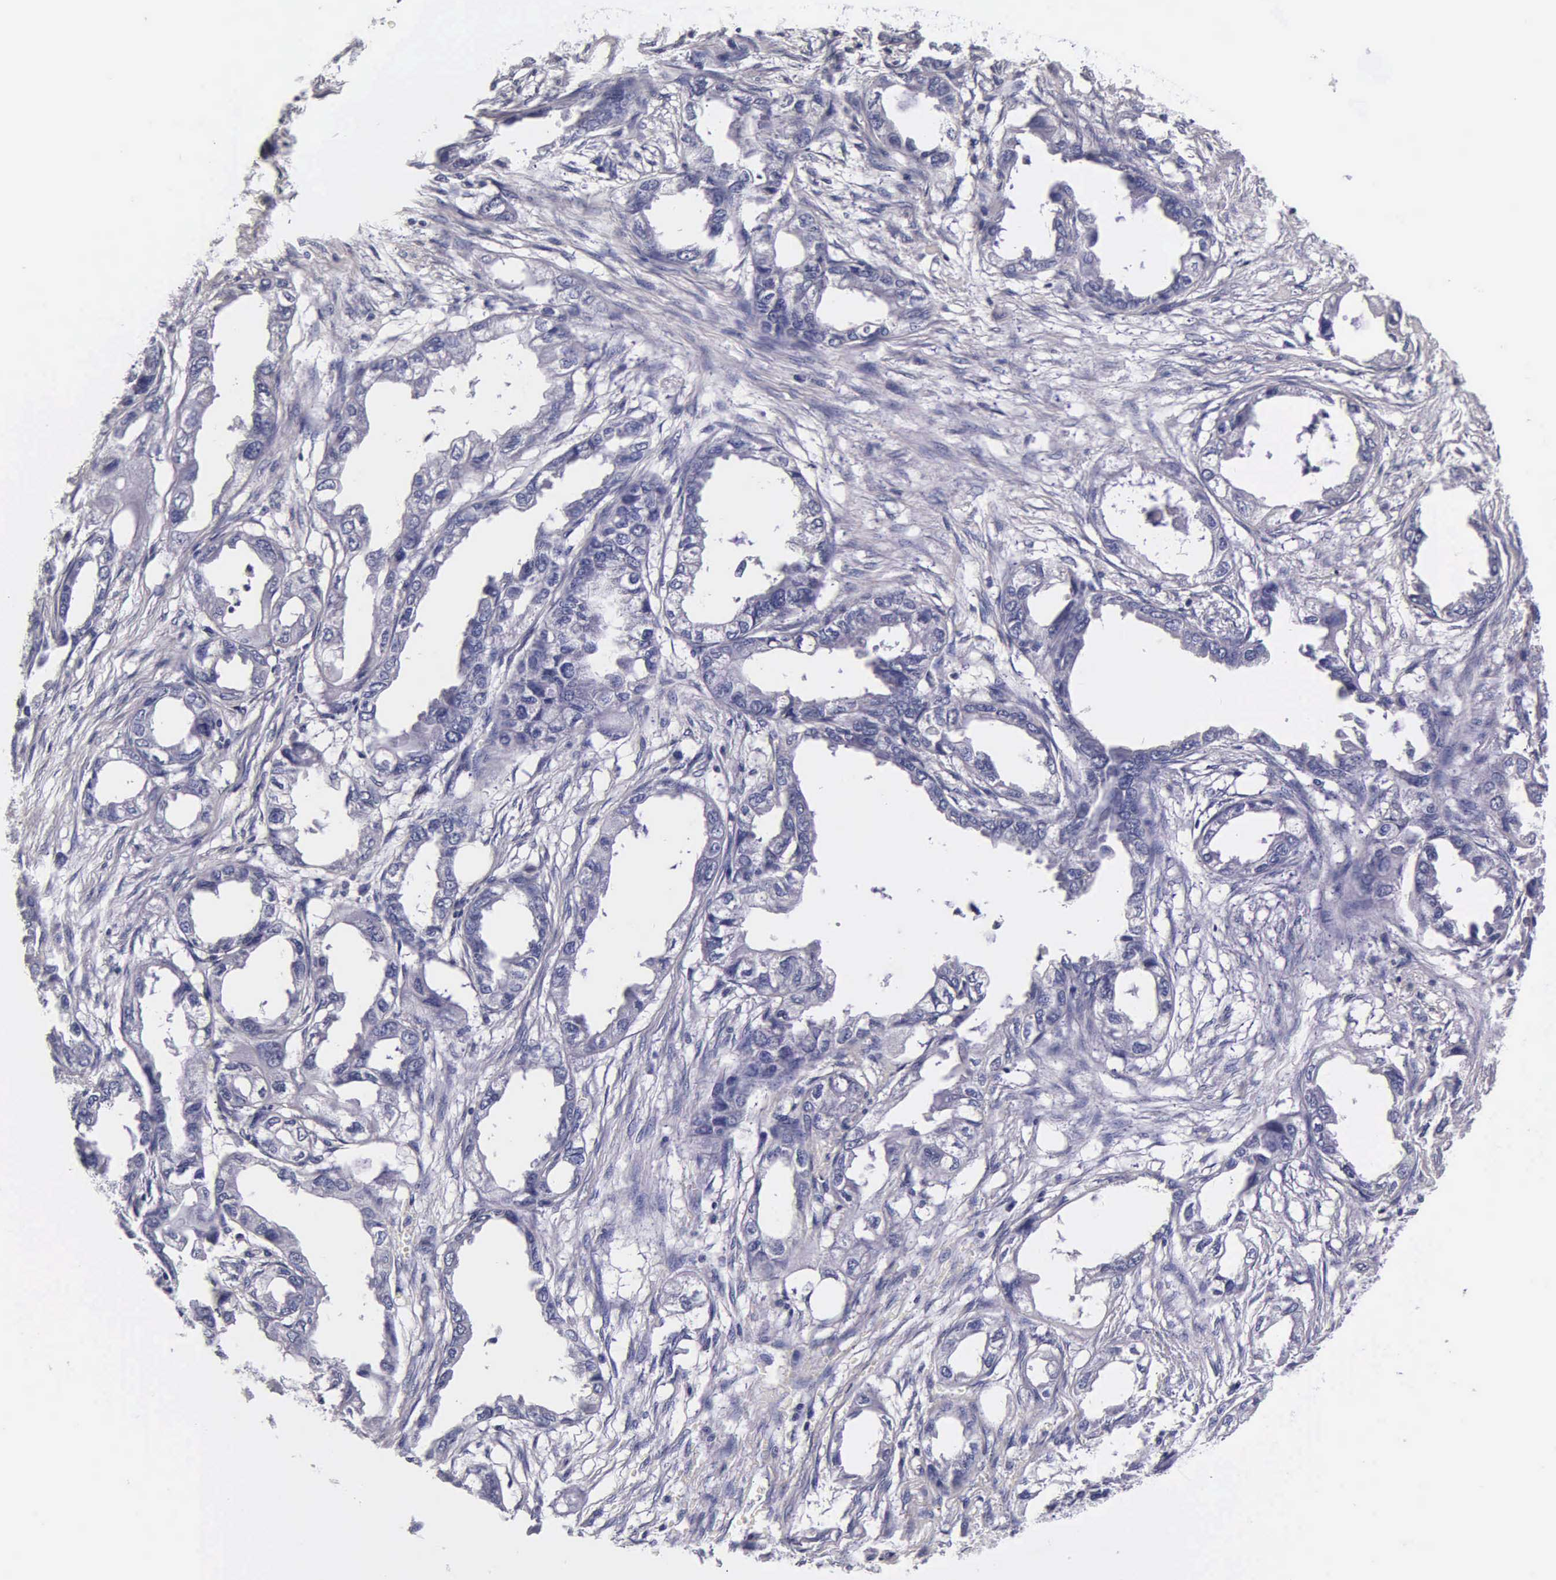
{"staining": {"intensity": "negative", "quantity": "none", "location": "none"}, "tissue": "endometrial cancer", "cell_type": "Tumor cells", "image_type": "cancer", "snomed": [{"axis": "morphology", "description": "Adenocarcinoma, NOS"}, {"axis": "topography", "description": "Endometrium"}], "caption": "An immunohistochemistry (IHC) image of endometrial cancer (adenocarcinoma) is shown. There is no staining in tumor cells of endometrial cancer (adenocarcinoma). (DAB immunohistochemistry with hematoxylin counter stain).", "gene": "IAPP", "patient": {"sex": "female", "age": 67}}